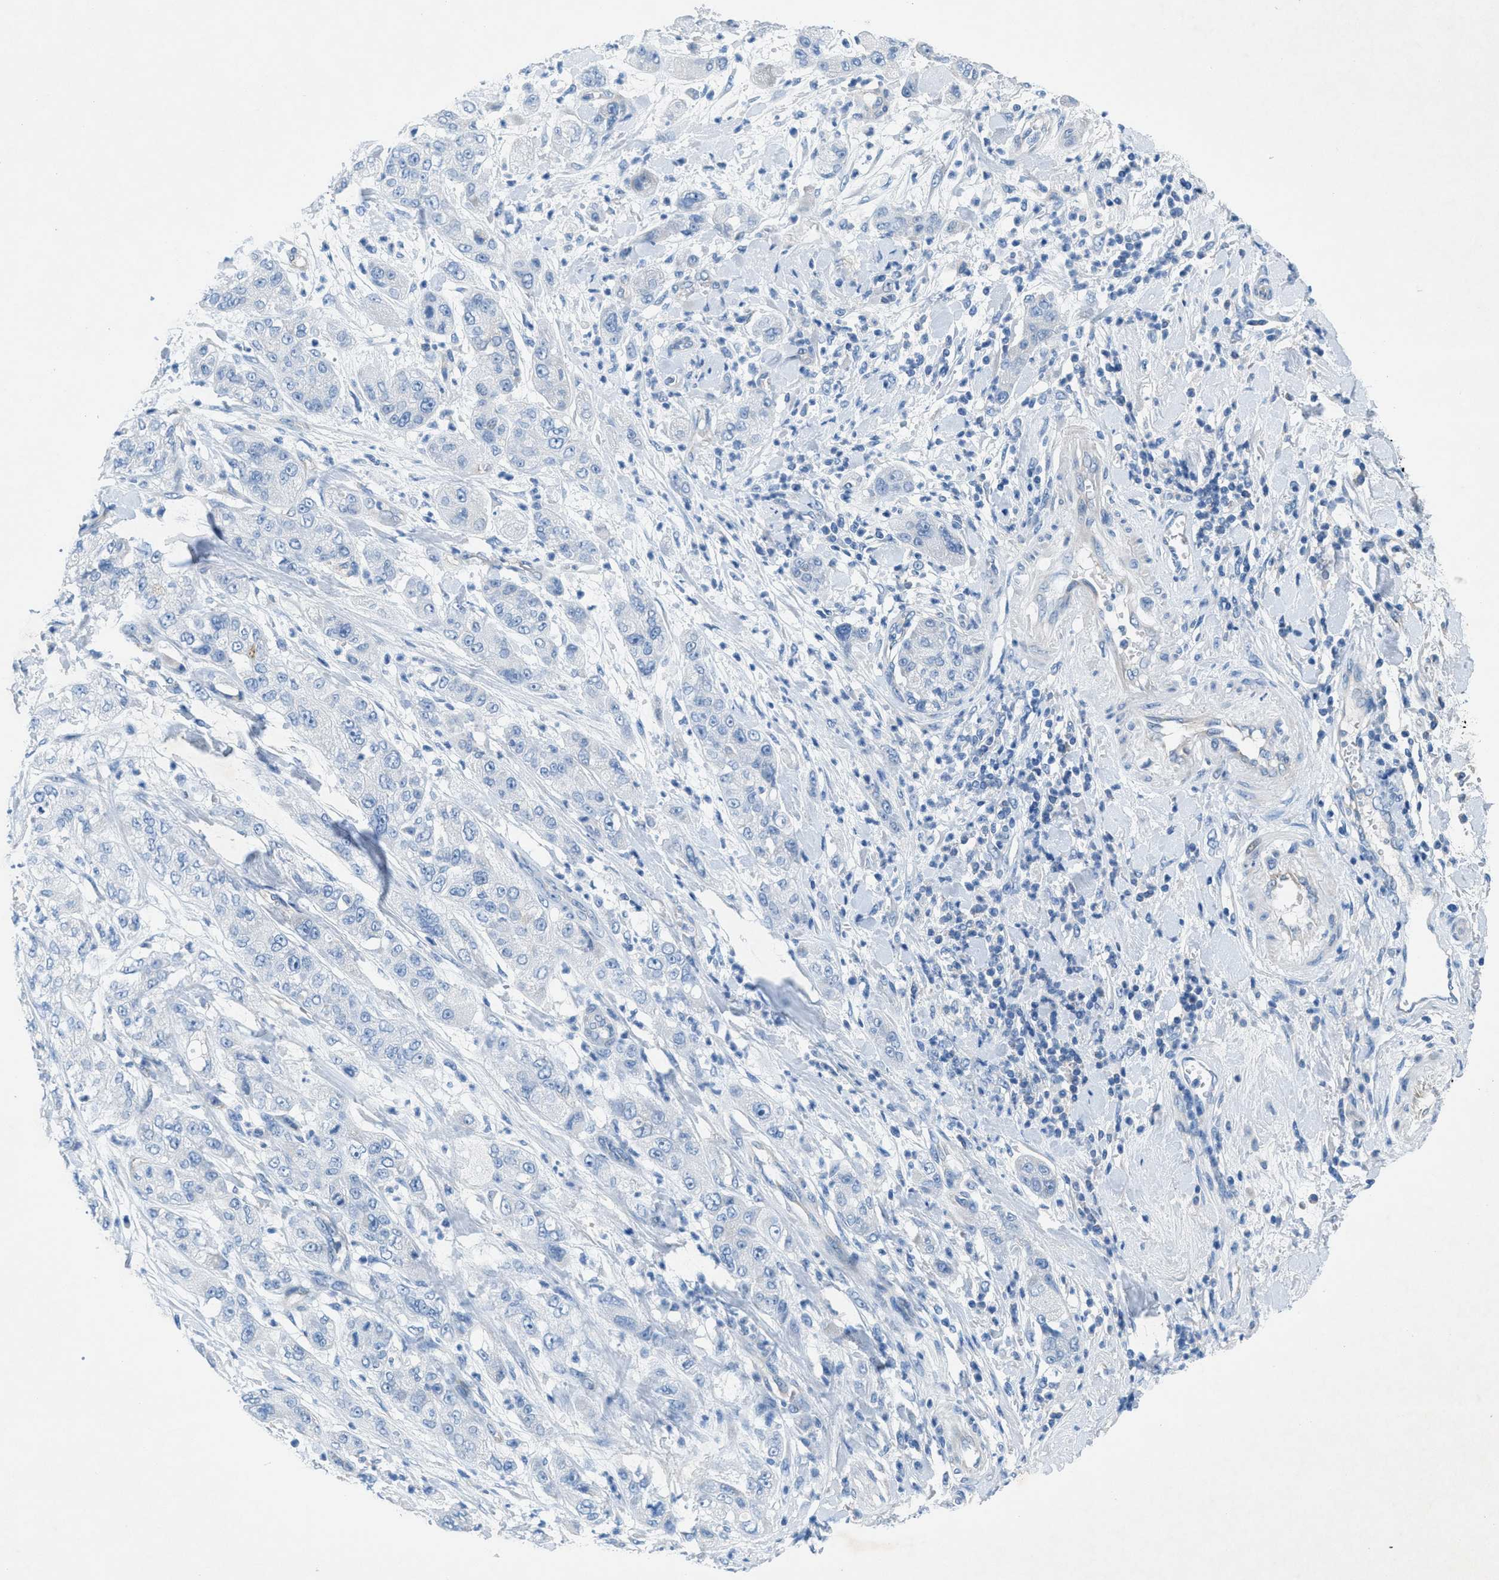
{"staining": {"intensity": "negative", "quantity": "none", "location": "none"}, "tissue": "pancreatic cancer", "cell_type": "Tumor cells", "image_type": "cancer", "snomed": [{"axis": "morphology", "description": "Adenocarcinoma, NOS"}, {"axis": "topography", "description": "Pancreas"}], "caption": "Tumor cells show no significant protein positivity in pancreatic cancer.", "gene": "GALNT17", "patient": {"sex": "female", "age": 78}}